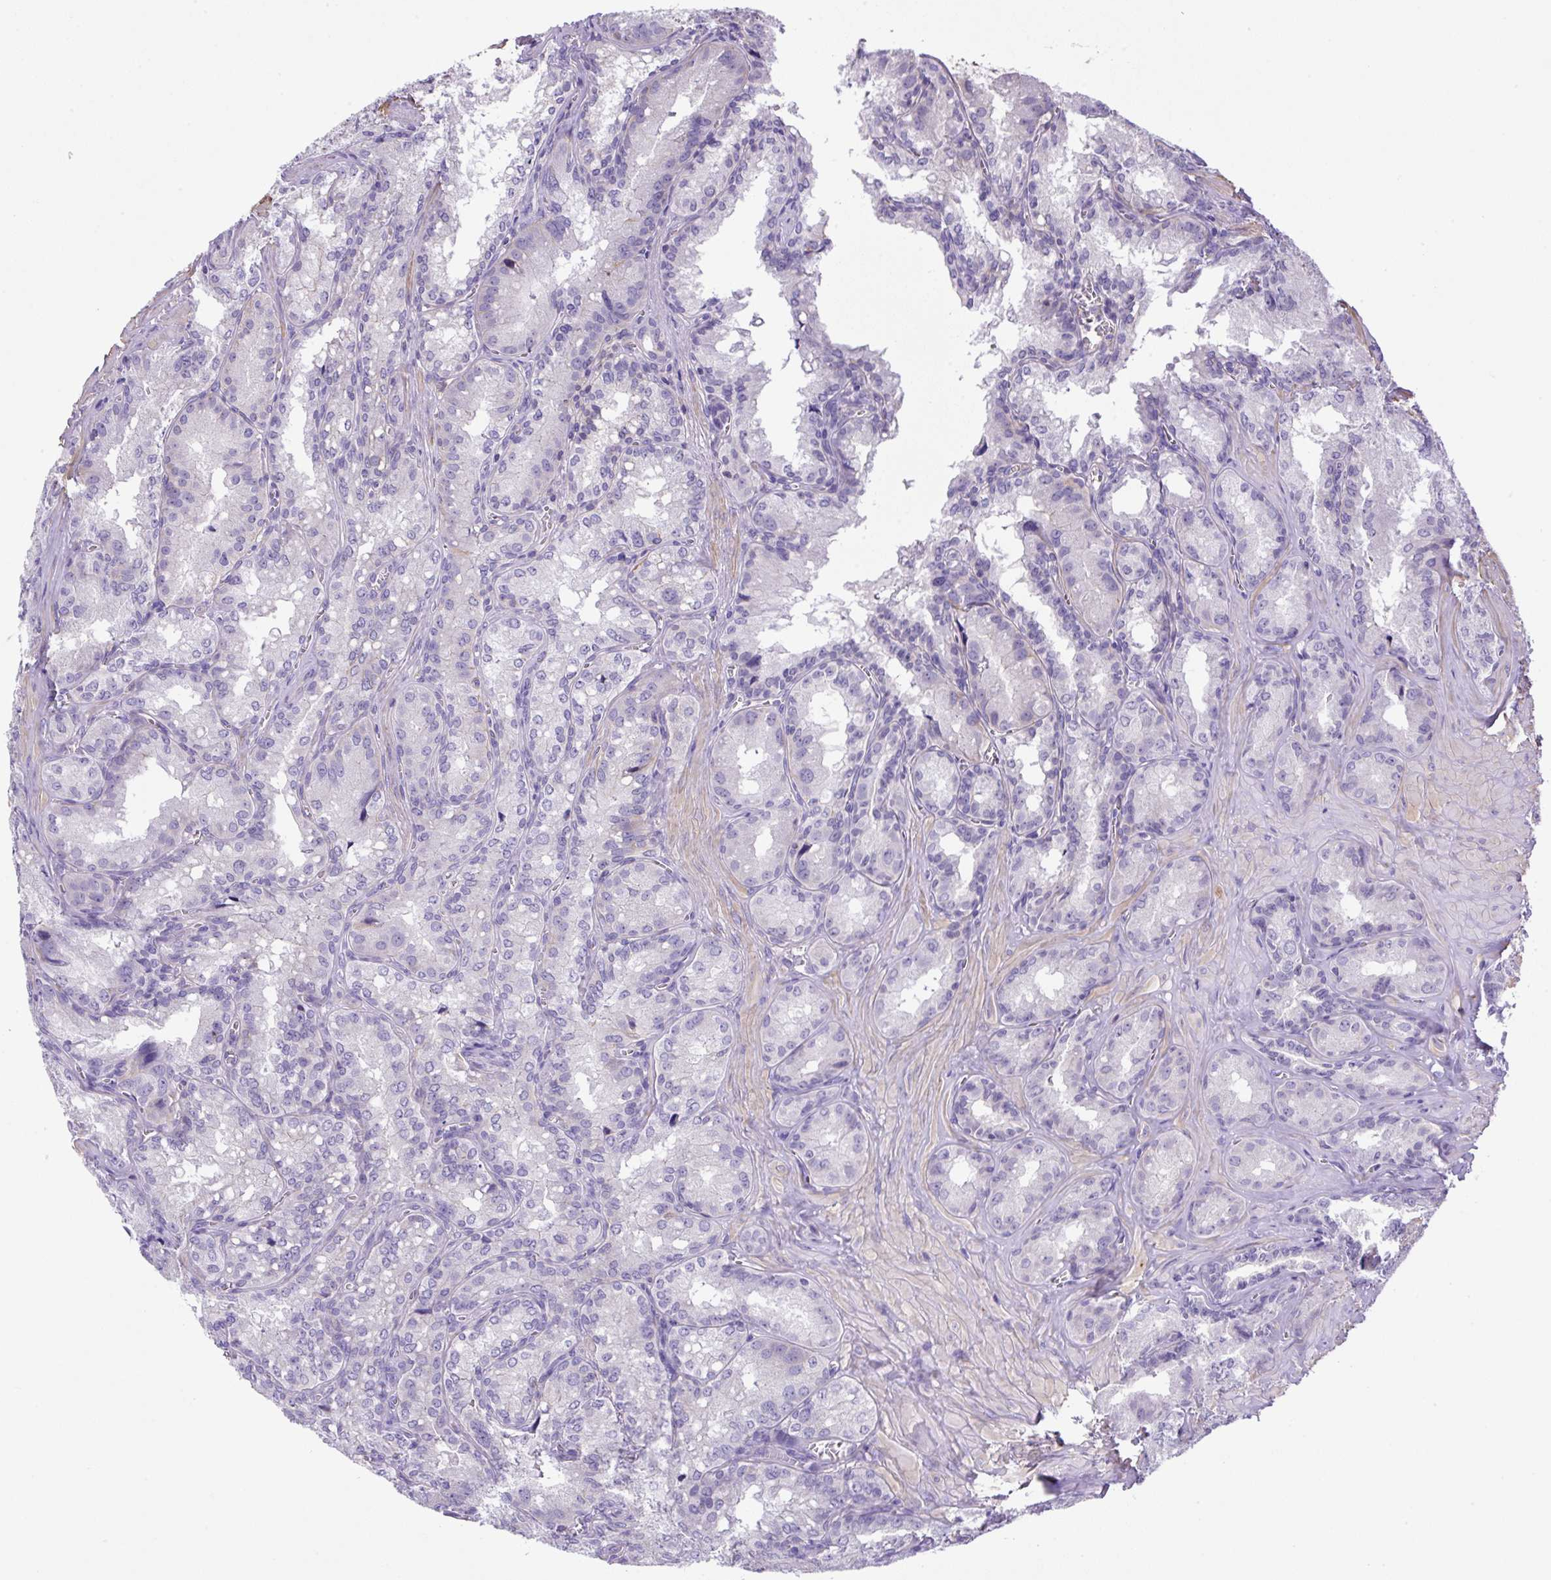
{"staining": {"intensity": "negative", "quantity": "none", "location": "none"}, "tissue": "seminal vesicle", "cell_type": "Glandular cells", "image_type": "normal", "snomed": [{"axis": "morphology", "description": "Normal tissue, NOS"}, {"axis": "topography", "description": "Seminal veicle"}], "caption": "Glandular cells are negative for brown protein staining in unremarkable seminal vesicle. Nuclei are stained in blue.", "gene": "NPTN", "patient": {"sex": "male", "age": 47}}